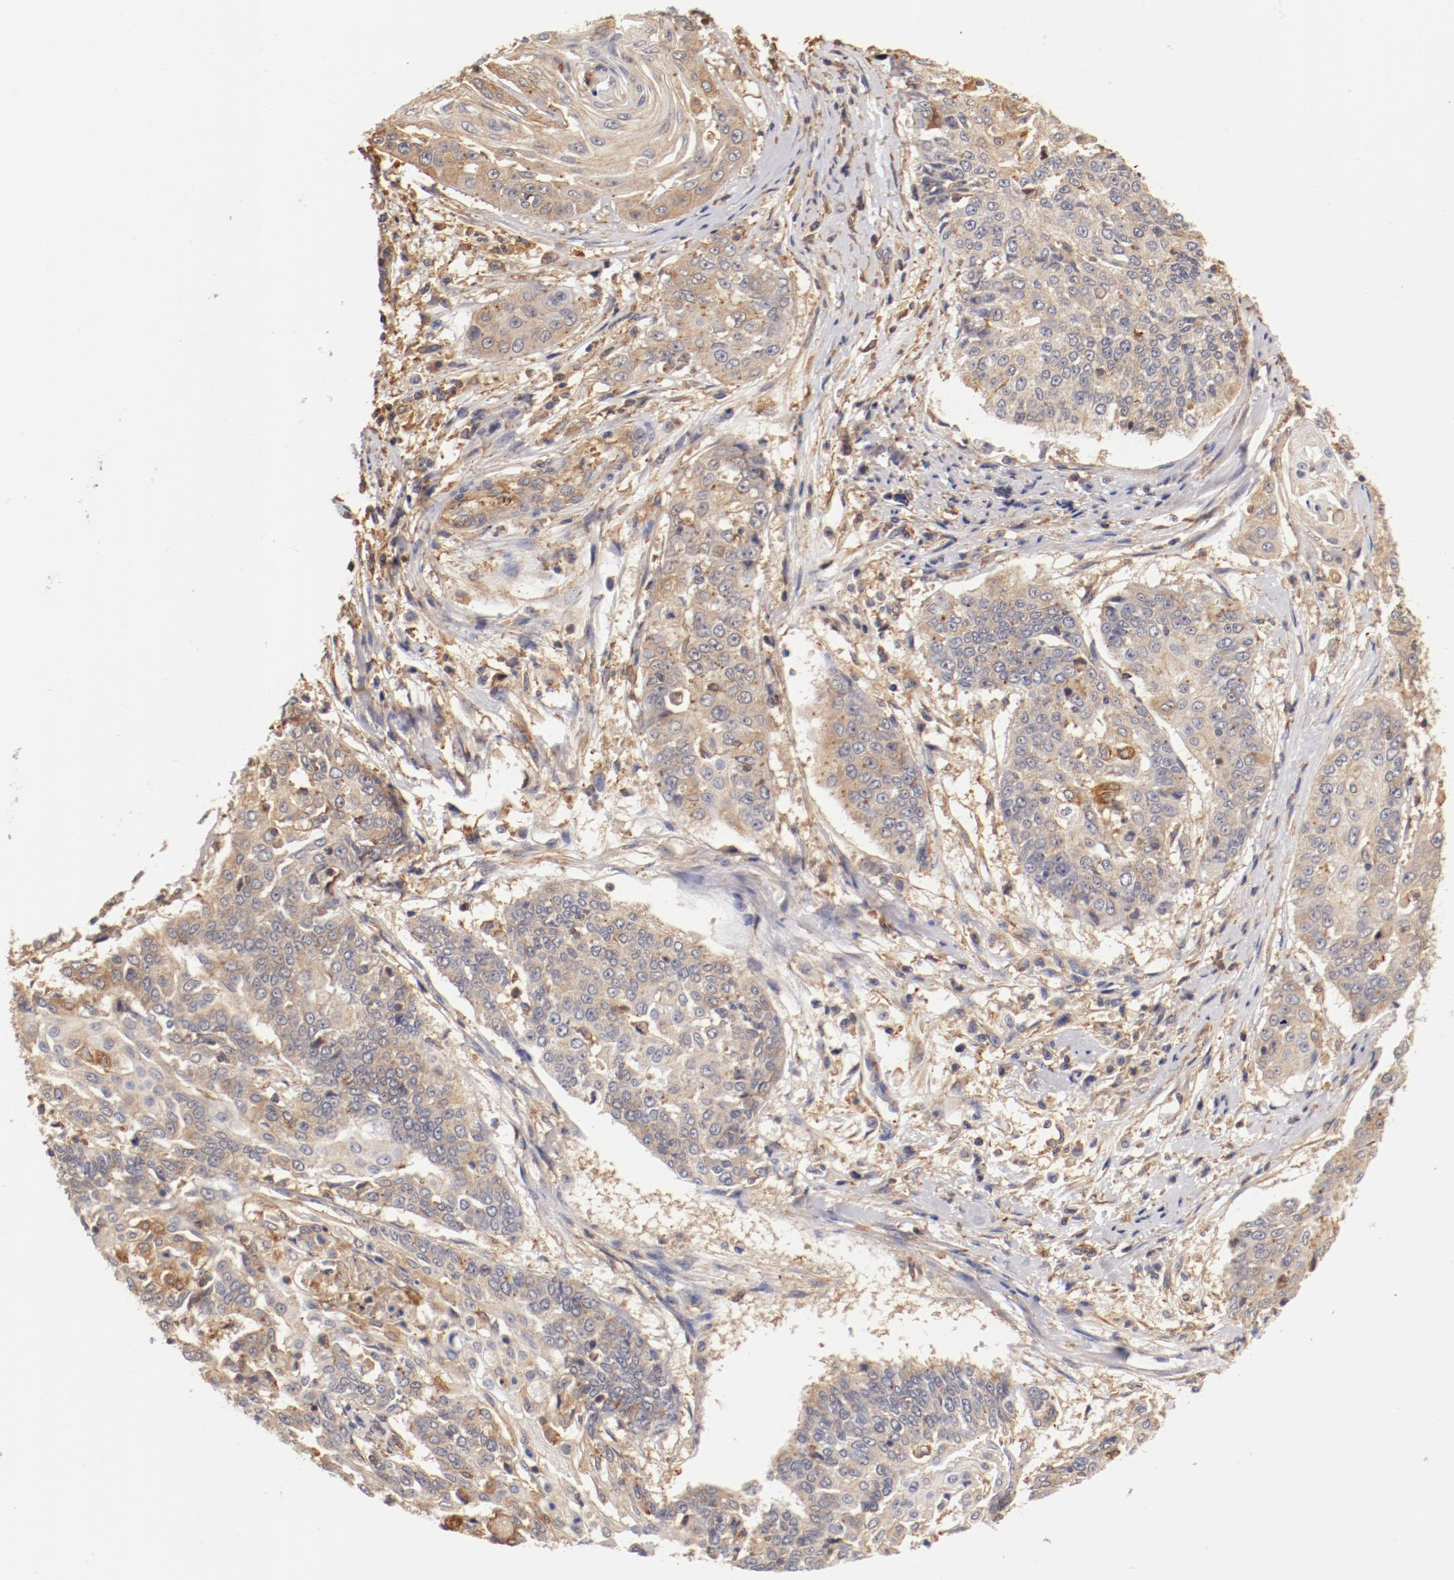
{"staining": {"intensity": "weak", "quantity": "25%-75%", "location": "cytoplasmic/membranous"}, "tissue": "cervical cancer", "cell_type": "Tumor cells", "image_type": "cancer", "snomed": [{"axis": "morphology", "description": "Squamous cell carcinoma, NOS"}, {"axis": "topography", "description": "Cervix"}], "caption": "Tumor cells show low levels of weak cytoplasmic/membranous staining in approximately 25%-75% of cells in human cervical cancer (squamous cell carcinoma).", "gene": "FCMR", "patient": {"sex": "female", "age": 64}}